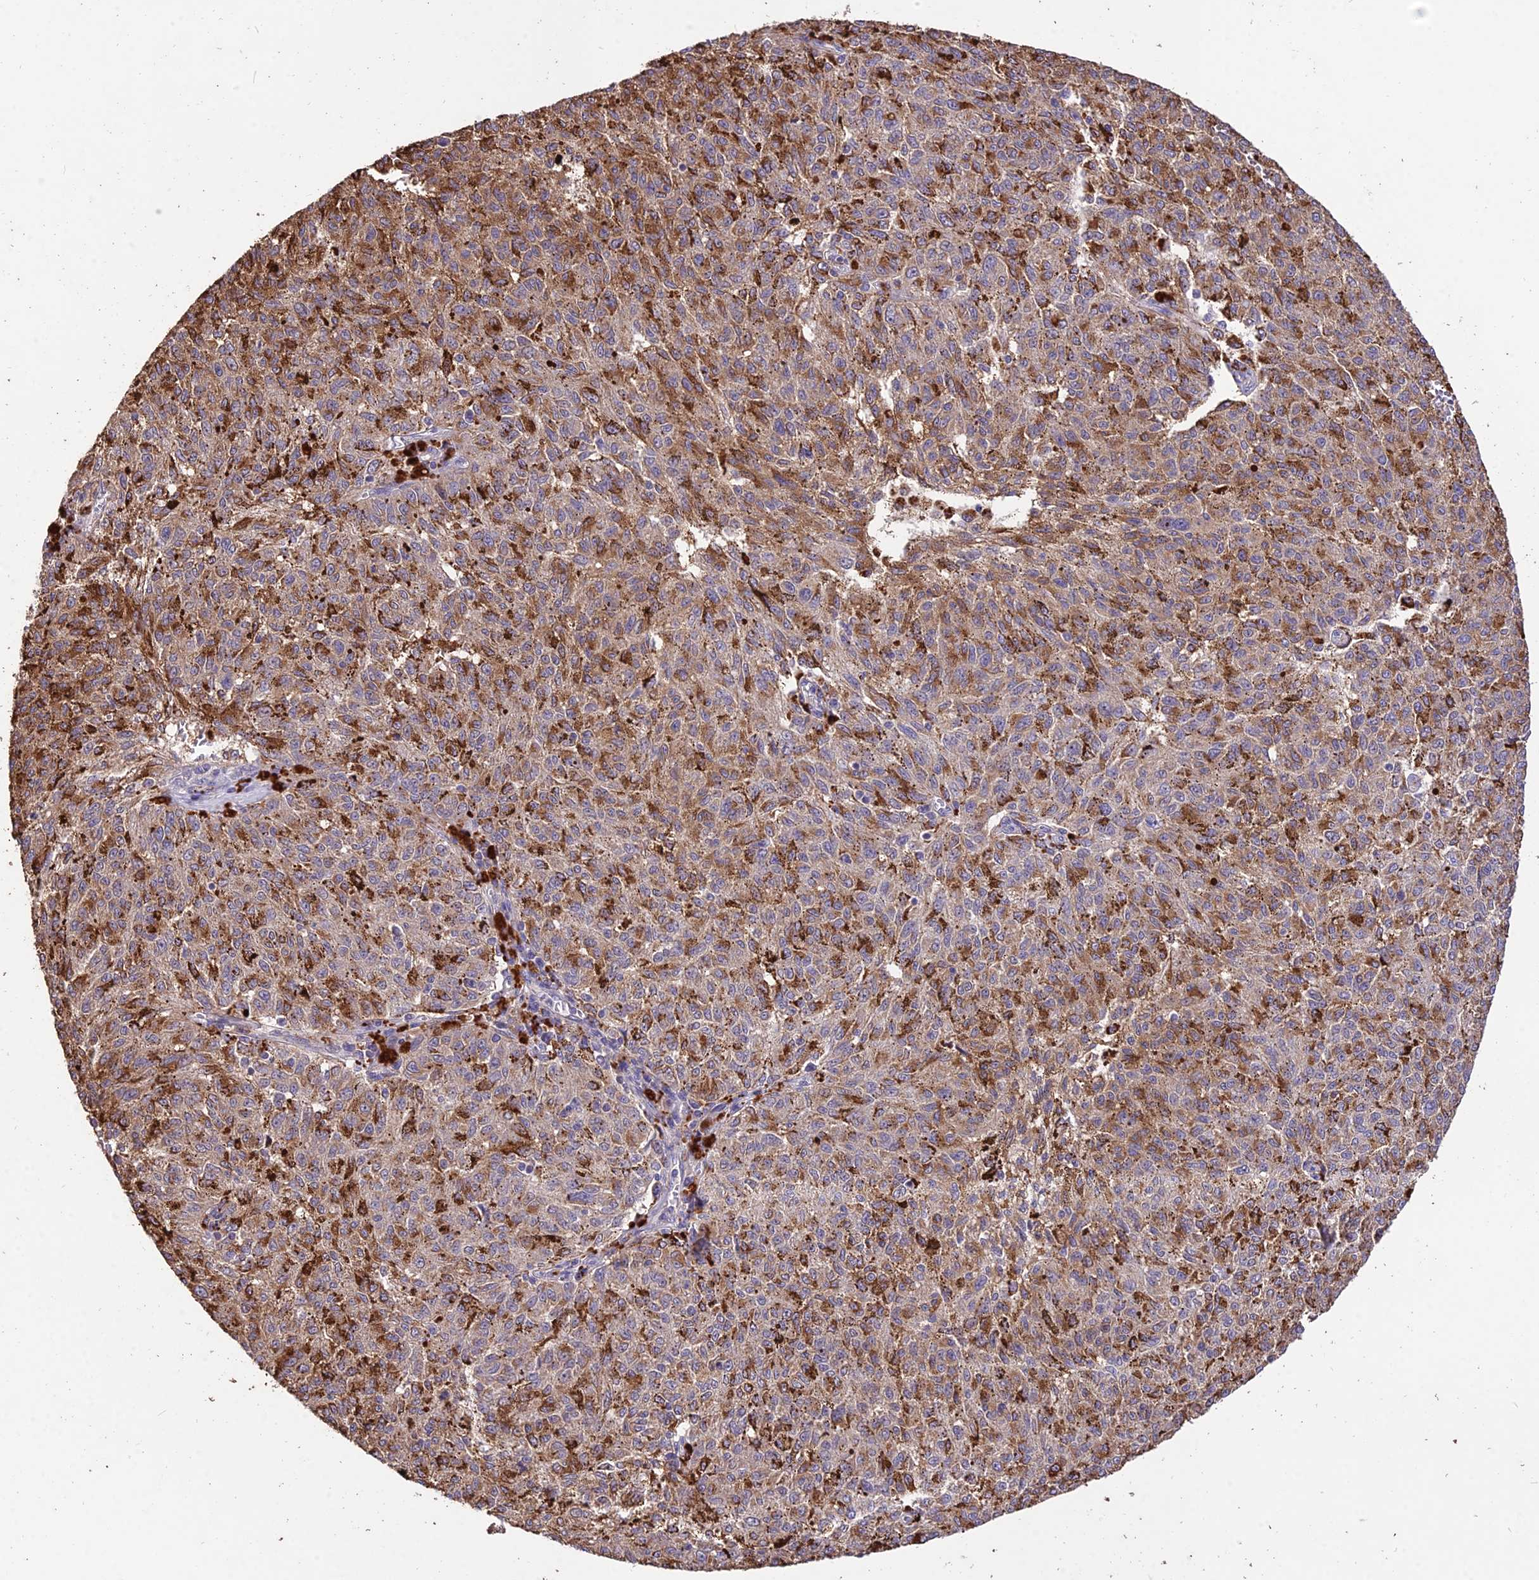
{"staining": {"intensity": "moderate", "quantity": ">75%", "location": "cytoplasmic/membranous"}, "tissue": "melanoma", "cell_type": "Tumor cells", "image_type": "cancer", "snomed": [{"axis": "morphology", "description": "Malignant melanoma, NOS"}, {"axis": "topography", "description": "Skin"}], "caption": "Malignant melanoma was stained to show a protein in brown. There is medium levels of moderate cytoplasmic/membranous positivity in approximately >75% of tumor cells.", "gene": "SDHD", "patient": {"sex": "female", "age": 72}}